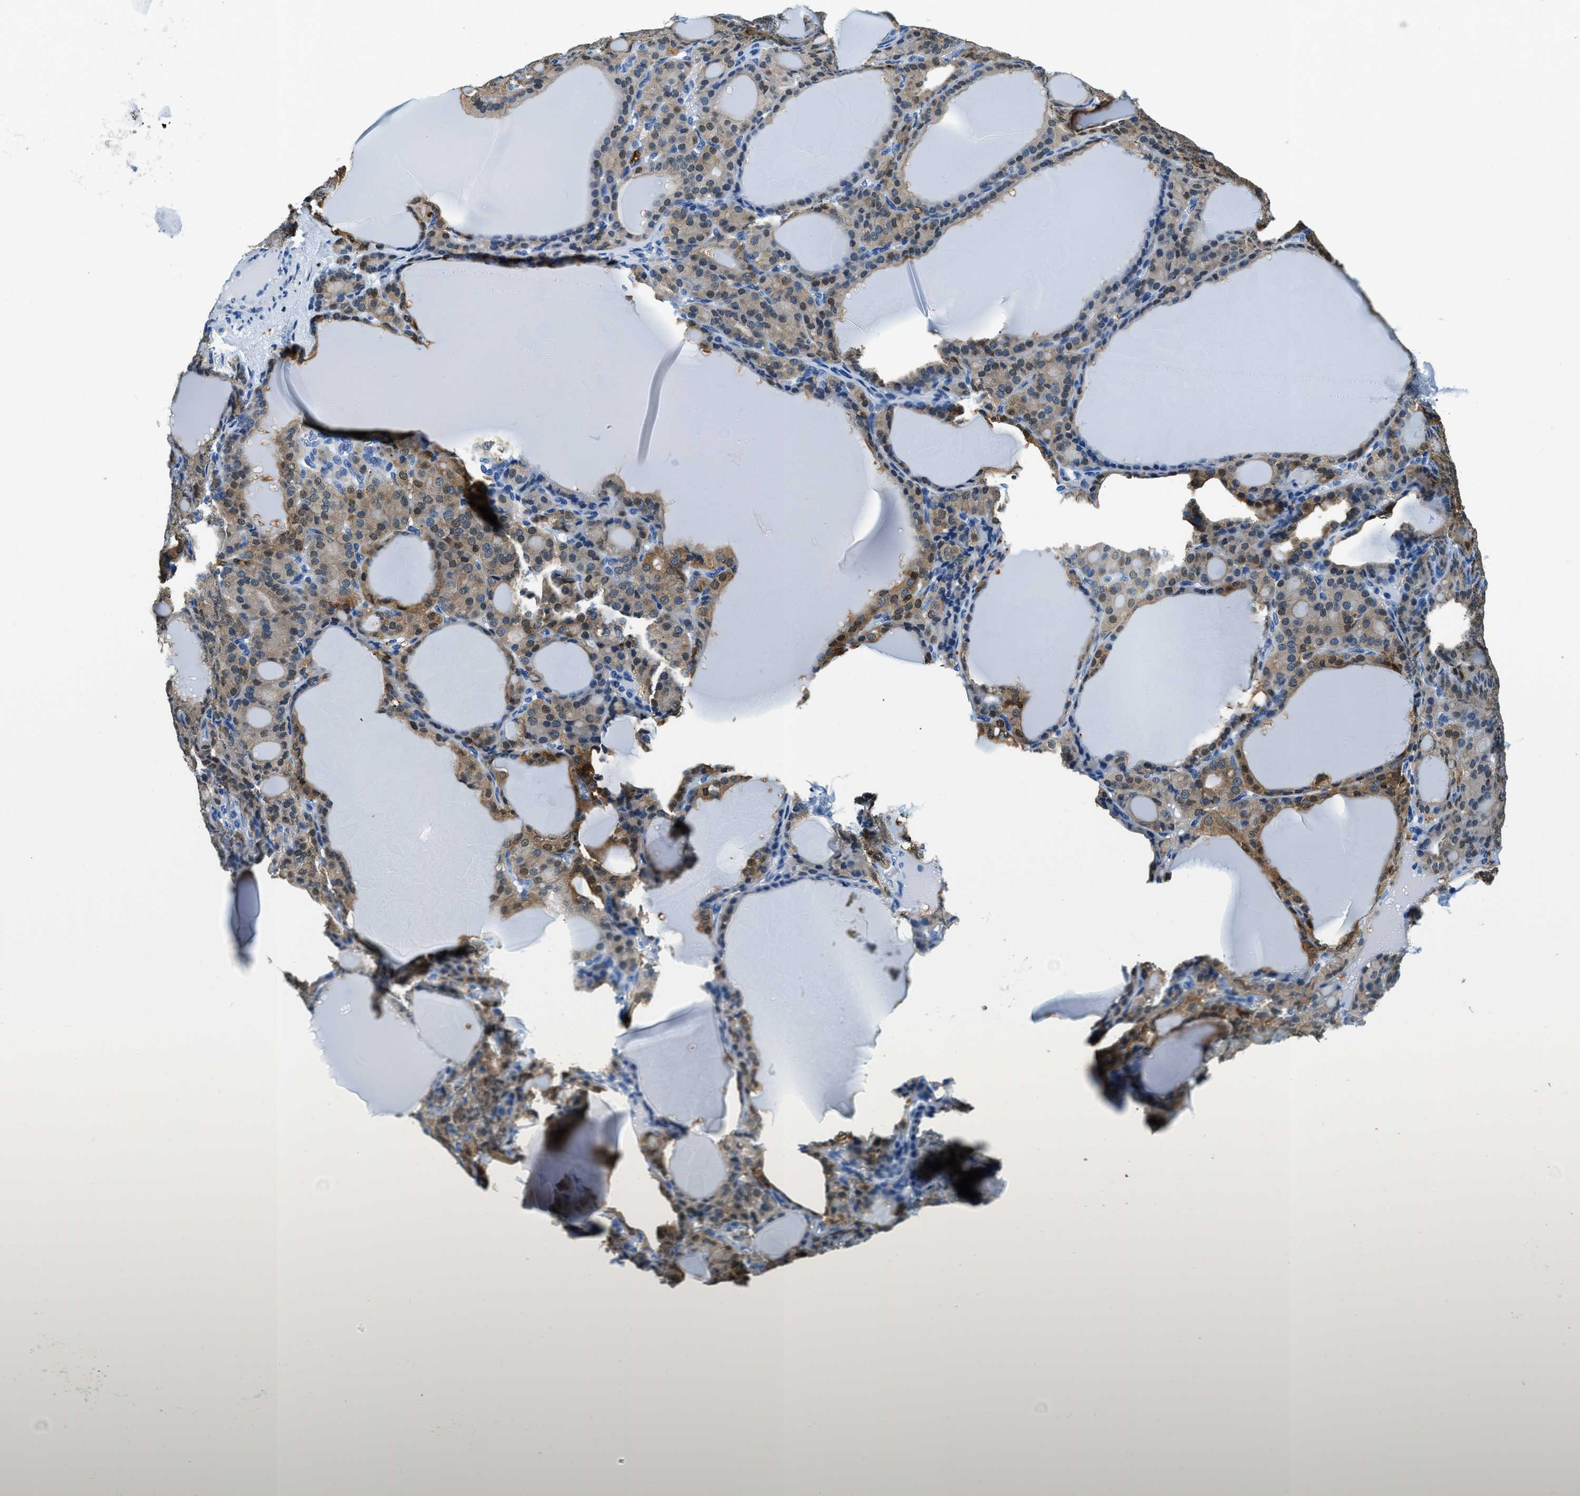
{"staining": {"intensity": "moderate", "quantity": ">75%", "location": "cytoplasmic/membranous"}, "tissue": "thyroid gland", "cell_type": "Glandular cells", "image_type": "normal", "snomed": [{"axis": "morphology", "description": "Normal tissue, NOS"}, {"axis": "topography", "description": "Thyroid gland"}], "caption": "This micrograph shows benign thyroid gland stained with immunohistochemistry to label a protein in brown. The cytoplasmic/membranous of glandular cells show moderate positivity for the protein. Nuclei are counter-stained blue.", "gene": "CAPG", "patient": {"sex": "female", "age": 28}}